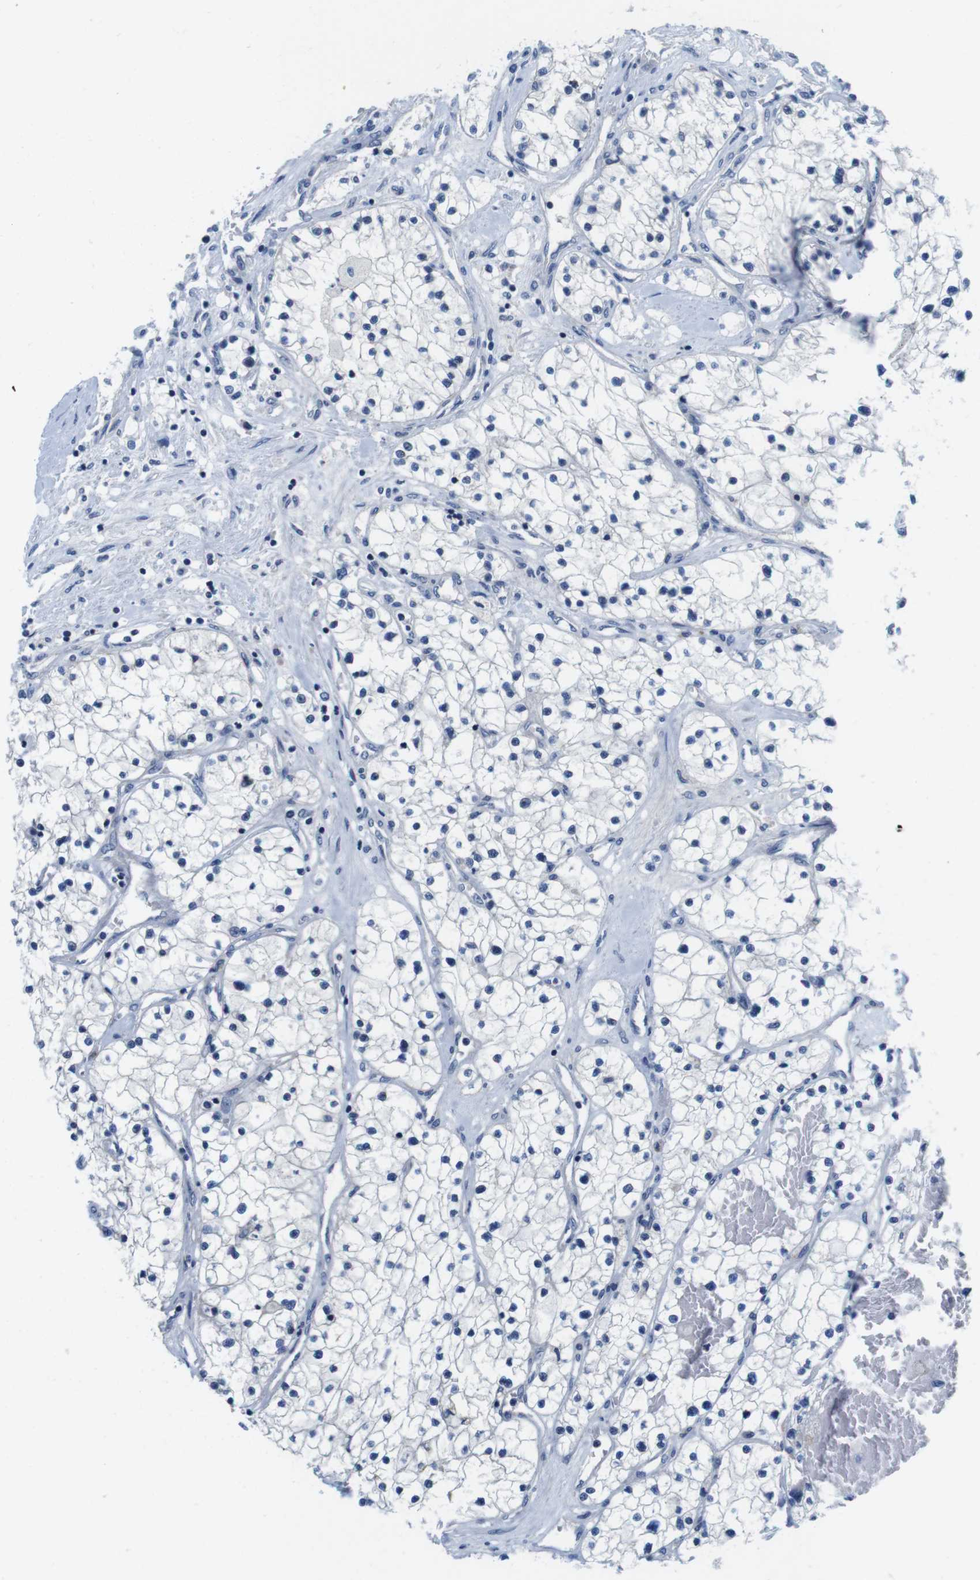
{"staining": {"intensity": "negative", "quantity": "none", "location": "none"}, "tissue": "renal cancer", "cell_type": "Tumor cells", "image_type": "cancer", "snomed": [{"axis": "morphology", "description": "Adenocarcinoma, NOS"}, {"axis": "topography", "description": "Kidney"}], "caption": "The photomicrograph shows no significant positivity in tumor cells of renal adenocarcinoma.", "gene": "SCRIB", "patient": {"sex": "male", "age": 68}}